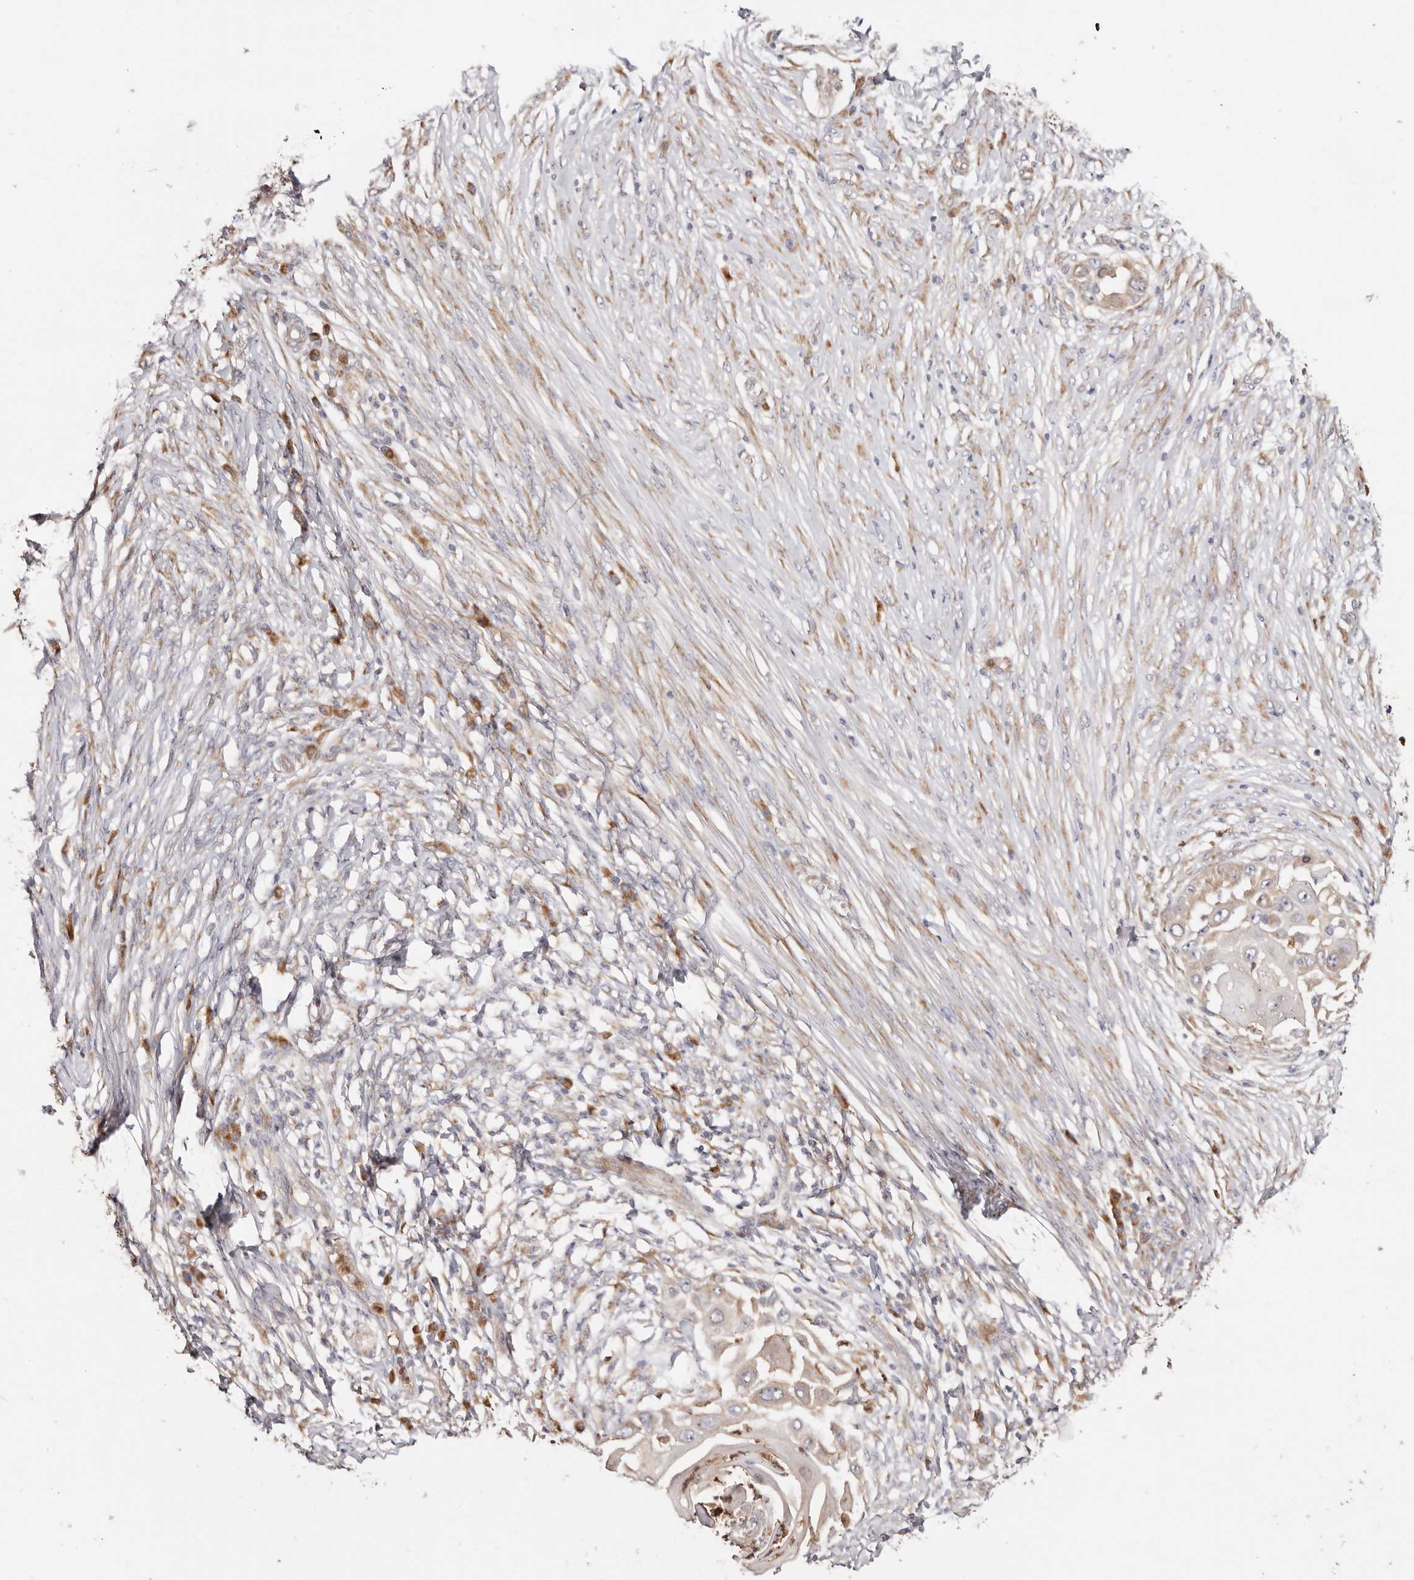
{"staining": {"intensity": "moderate", "quantity": "<25%", "location": "cytoplasmic/membranous"}, "tissue": "skin cancer", "cell_type": "Tumor cells", "image_type": "cancer", "snomed": [{"axis": "morphology", "description": "Squamous cell carcinoma, NOS"}, {"axis": "topography", "description": "Skin"}], "caption": "Skin cancer (squamous cell carcinoma) stained with immunohistochemistry displays moderate cytoplasmic/membranous staining in approximately <25% of tumor cells. (IHC, brightfield microscopy, high magnification).", "gene": "BCL2L15", "patient": {"sex": "female", "age": 44}}